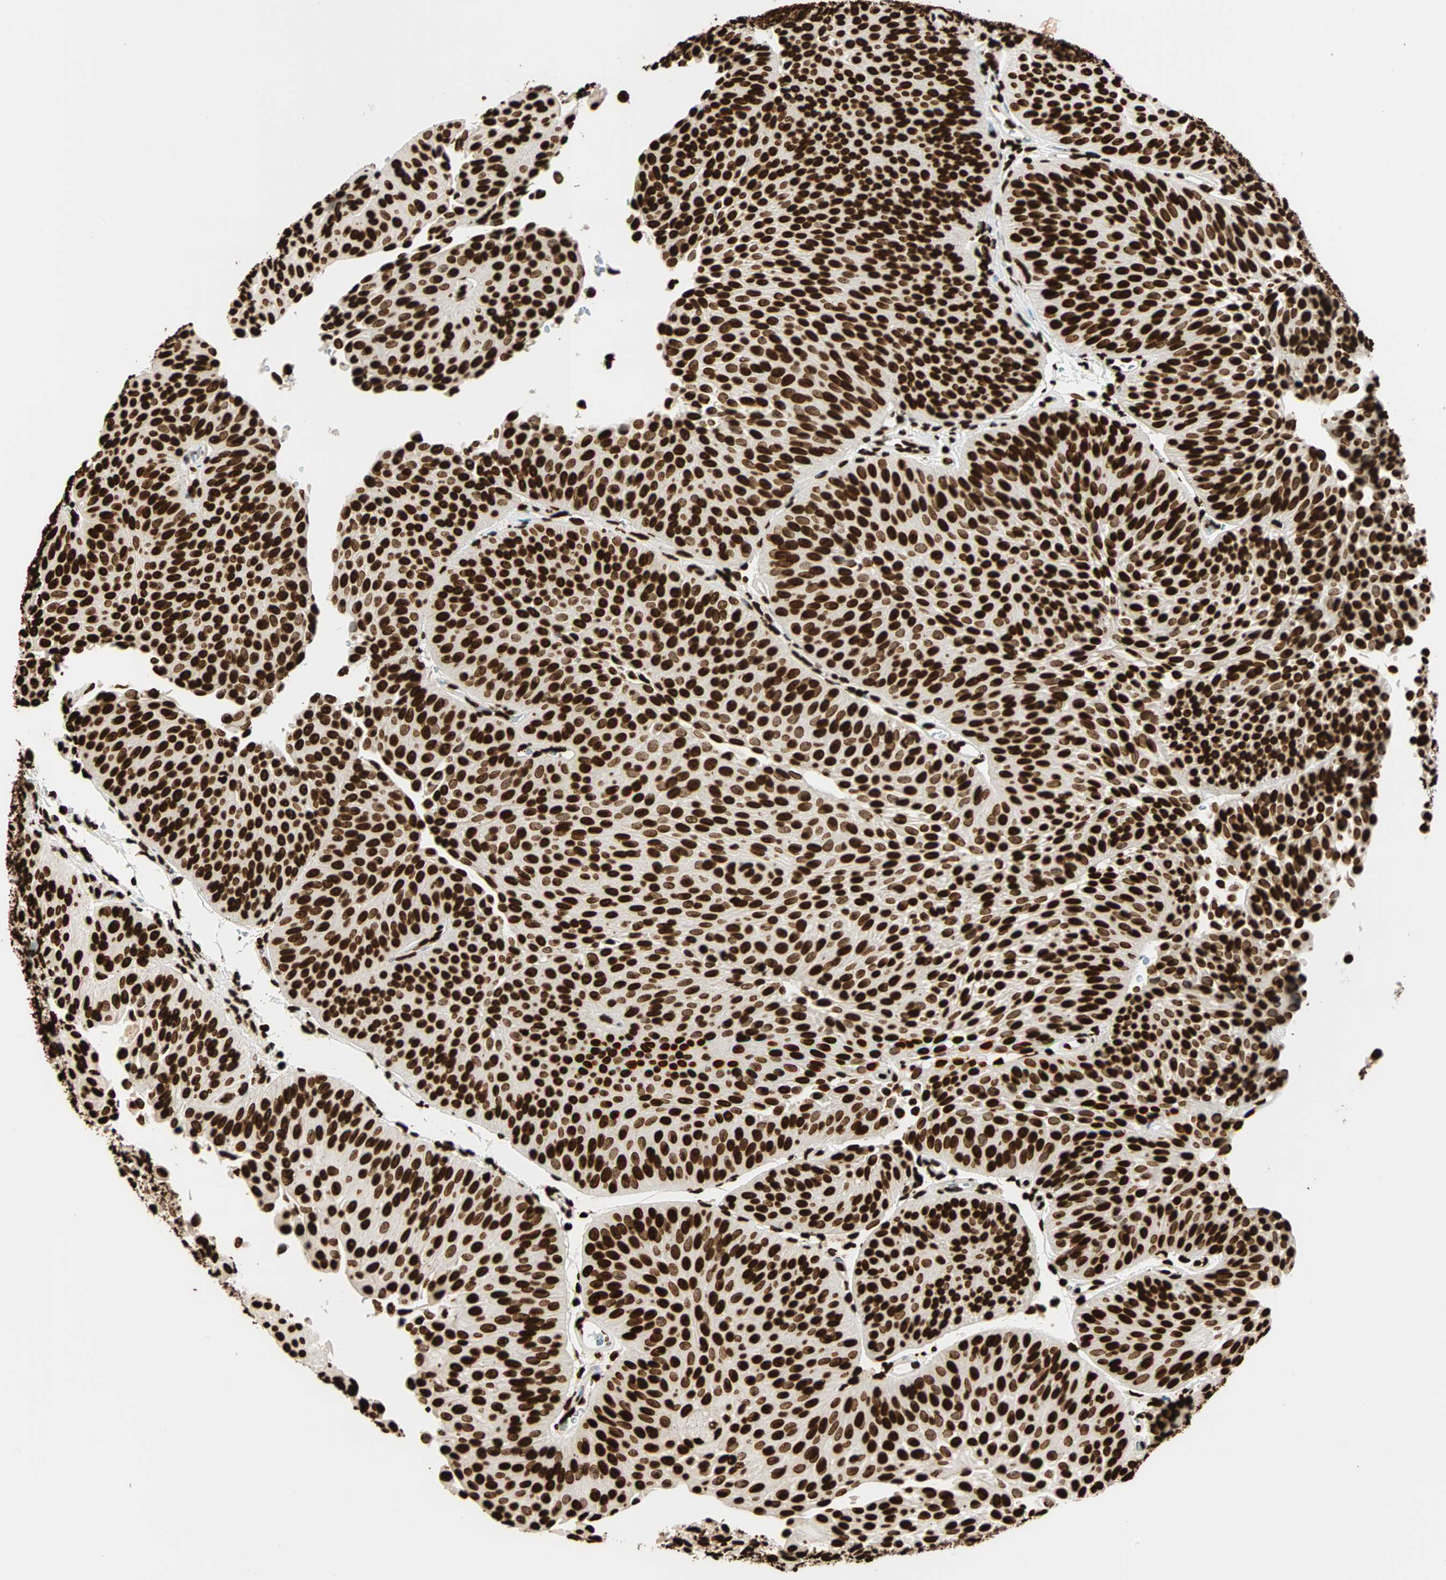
{"staining": {"intensity": "strong", "quantity": ">75%", "location": "nuclear"}, "tissue": "urothelial cancer", "cell_type": "Tumor cells", "image_type": "cancer", "snomed": [{"axis": "morphology", "description": "Urothelial carcinoma, Low grade"}, {"axis": "topography", "description": "Urinary bladder"}], "caption": "Approximately >75% of tumor cells in human low-grade urothelial carcinoma display strong nuclear protein staining as visualized by brown immunohistochemical staining.", "gene": "GLI2", "patient": {"sex": "female", "age": 60}}